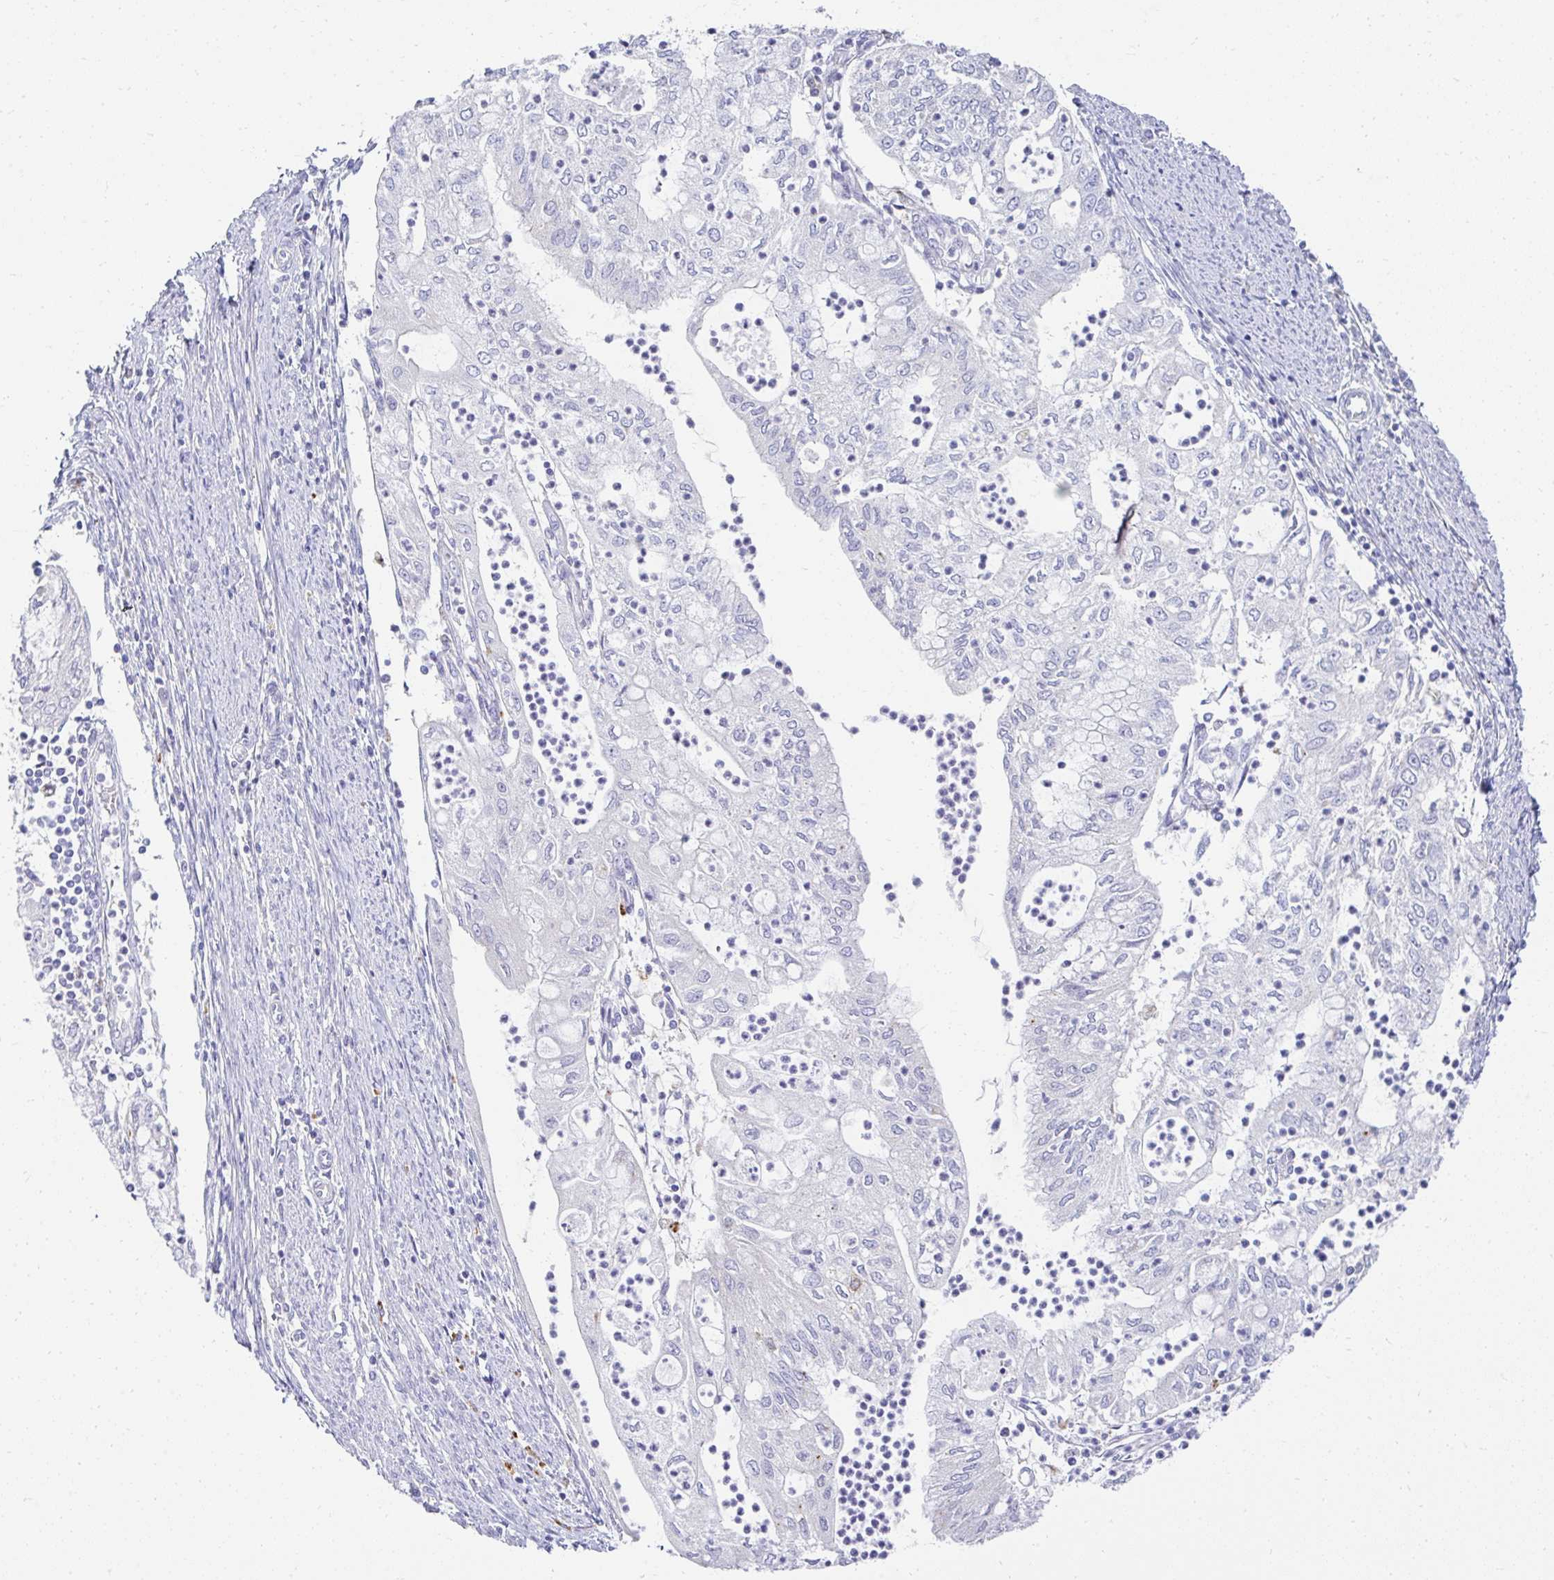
{"staining": {"intensity": "negative", "quantity": "none", "location": "none"}, "tissue": "endometrial cancer", "cell_type": "Tumor cells", "image_type": "cancer", "snomed": [{"axis": "morphology", "description": "Adenocarcinoma, NOS"}, {"axis": "topography", "description": "Endometrium"}], "caption": "Immunohistochemical staining of endometrial cancer exhibits no significant expression in tumor cells.", "gene": "ZNF33A", "patient": {"sex": "female", "age": 75}}